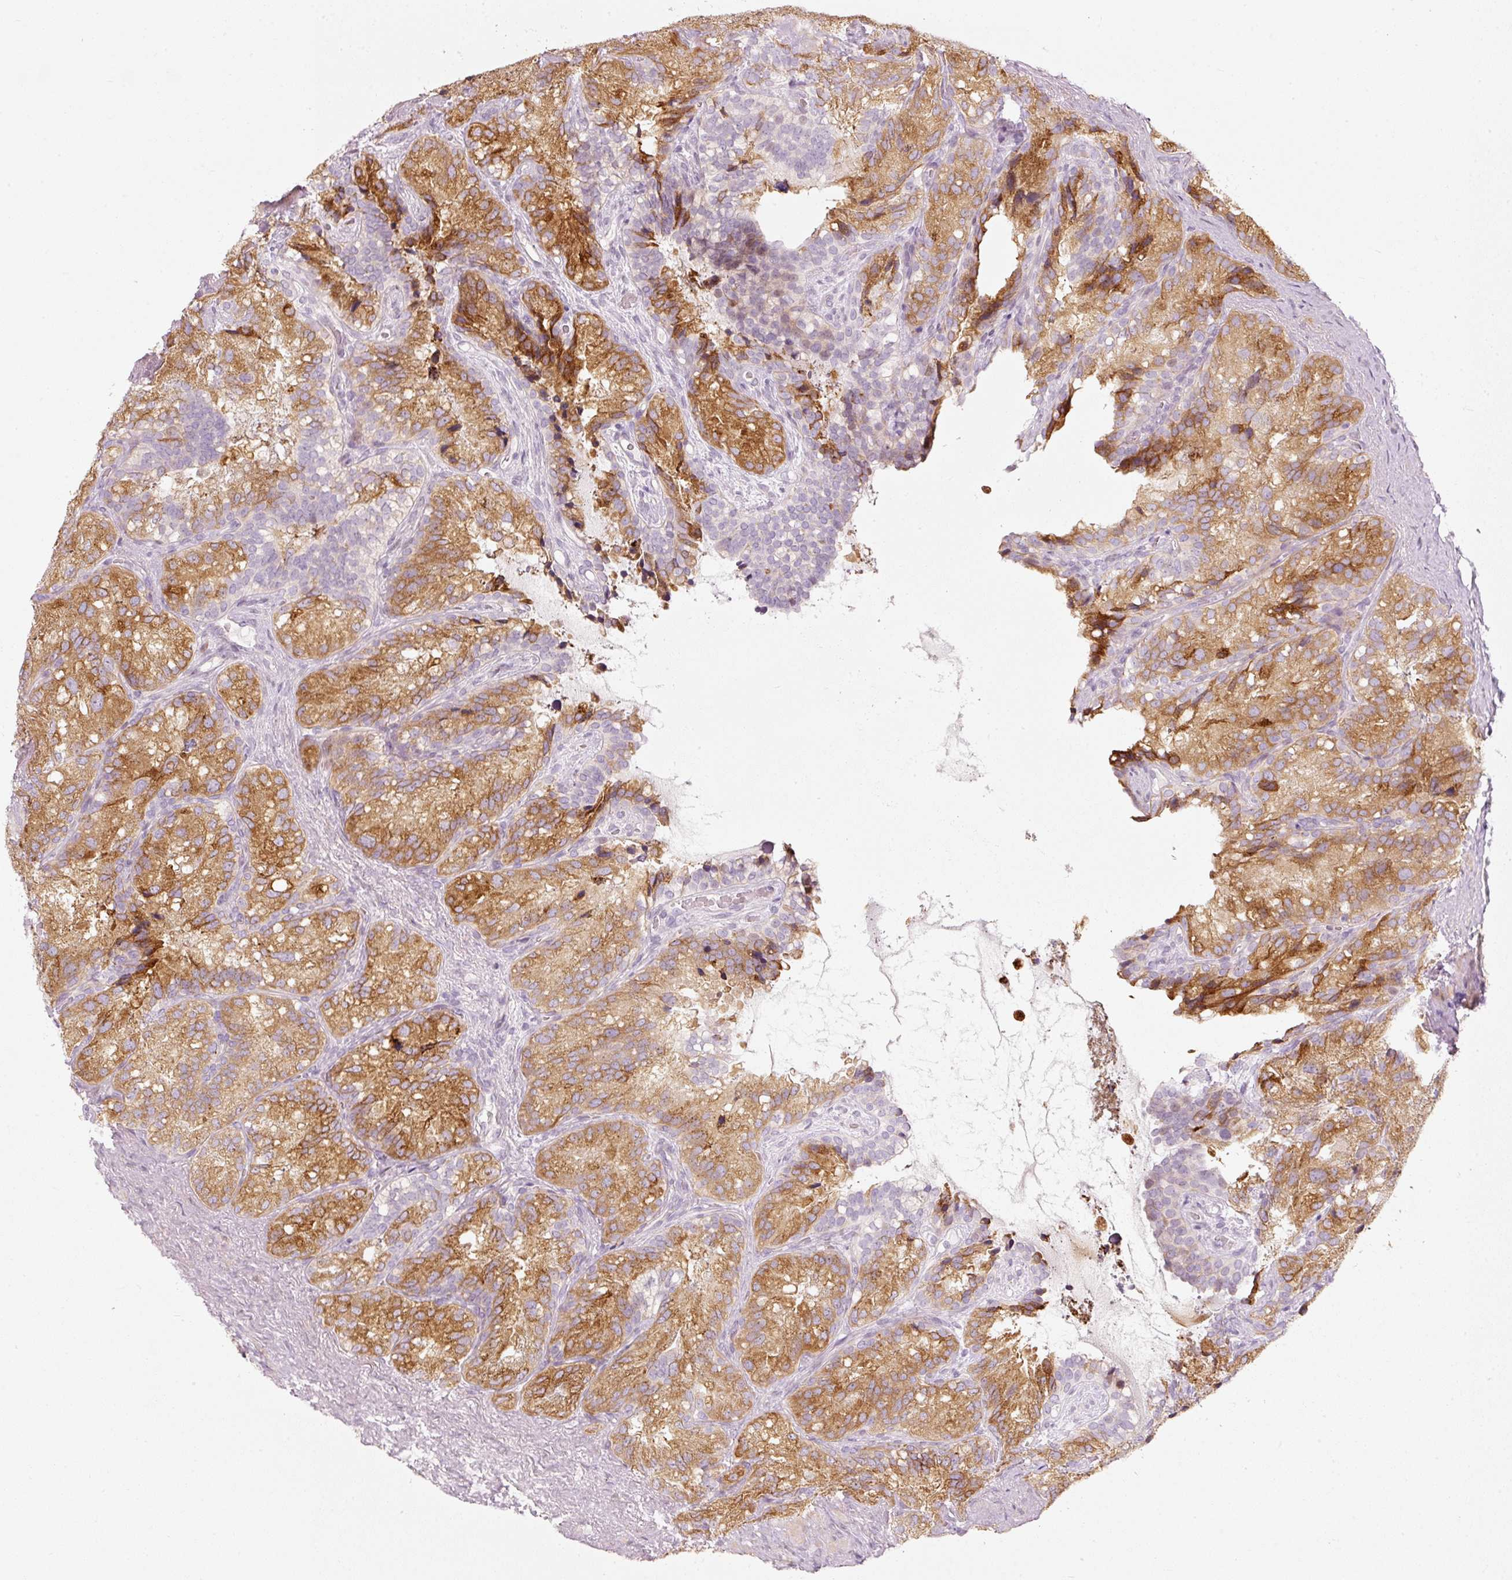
{"staining": {"intensity": "strong", "quantity": "25%-75%", "location": "cytoplasmic/membranous"}, "tissue": "seminal vesicle", "cell_type": "Glandular cells", "image_type": "normal", "snomed": [{"axis": "morphology", "description": "Normal tissue, NOS"}, {"axis": "topography", "description": "Seminal veicle"}], "caption": "Immunohistochemical staining of unremarkable seminal vesicle exhibits 25%-75% levels of strong cytoplasmic/membranous protein positivity in approximately 25%-75% of glandular cells.", "gene": "SLC20A1", "patient": {"sex": "male", "age": 69}}